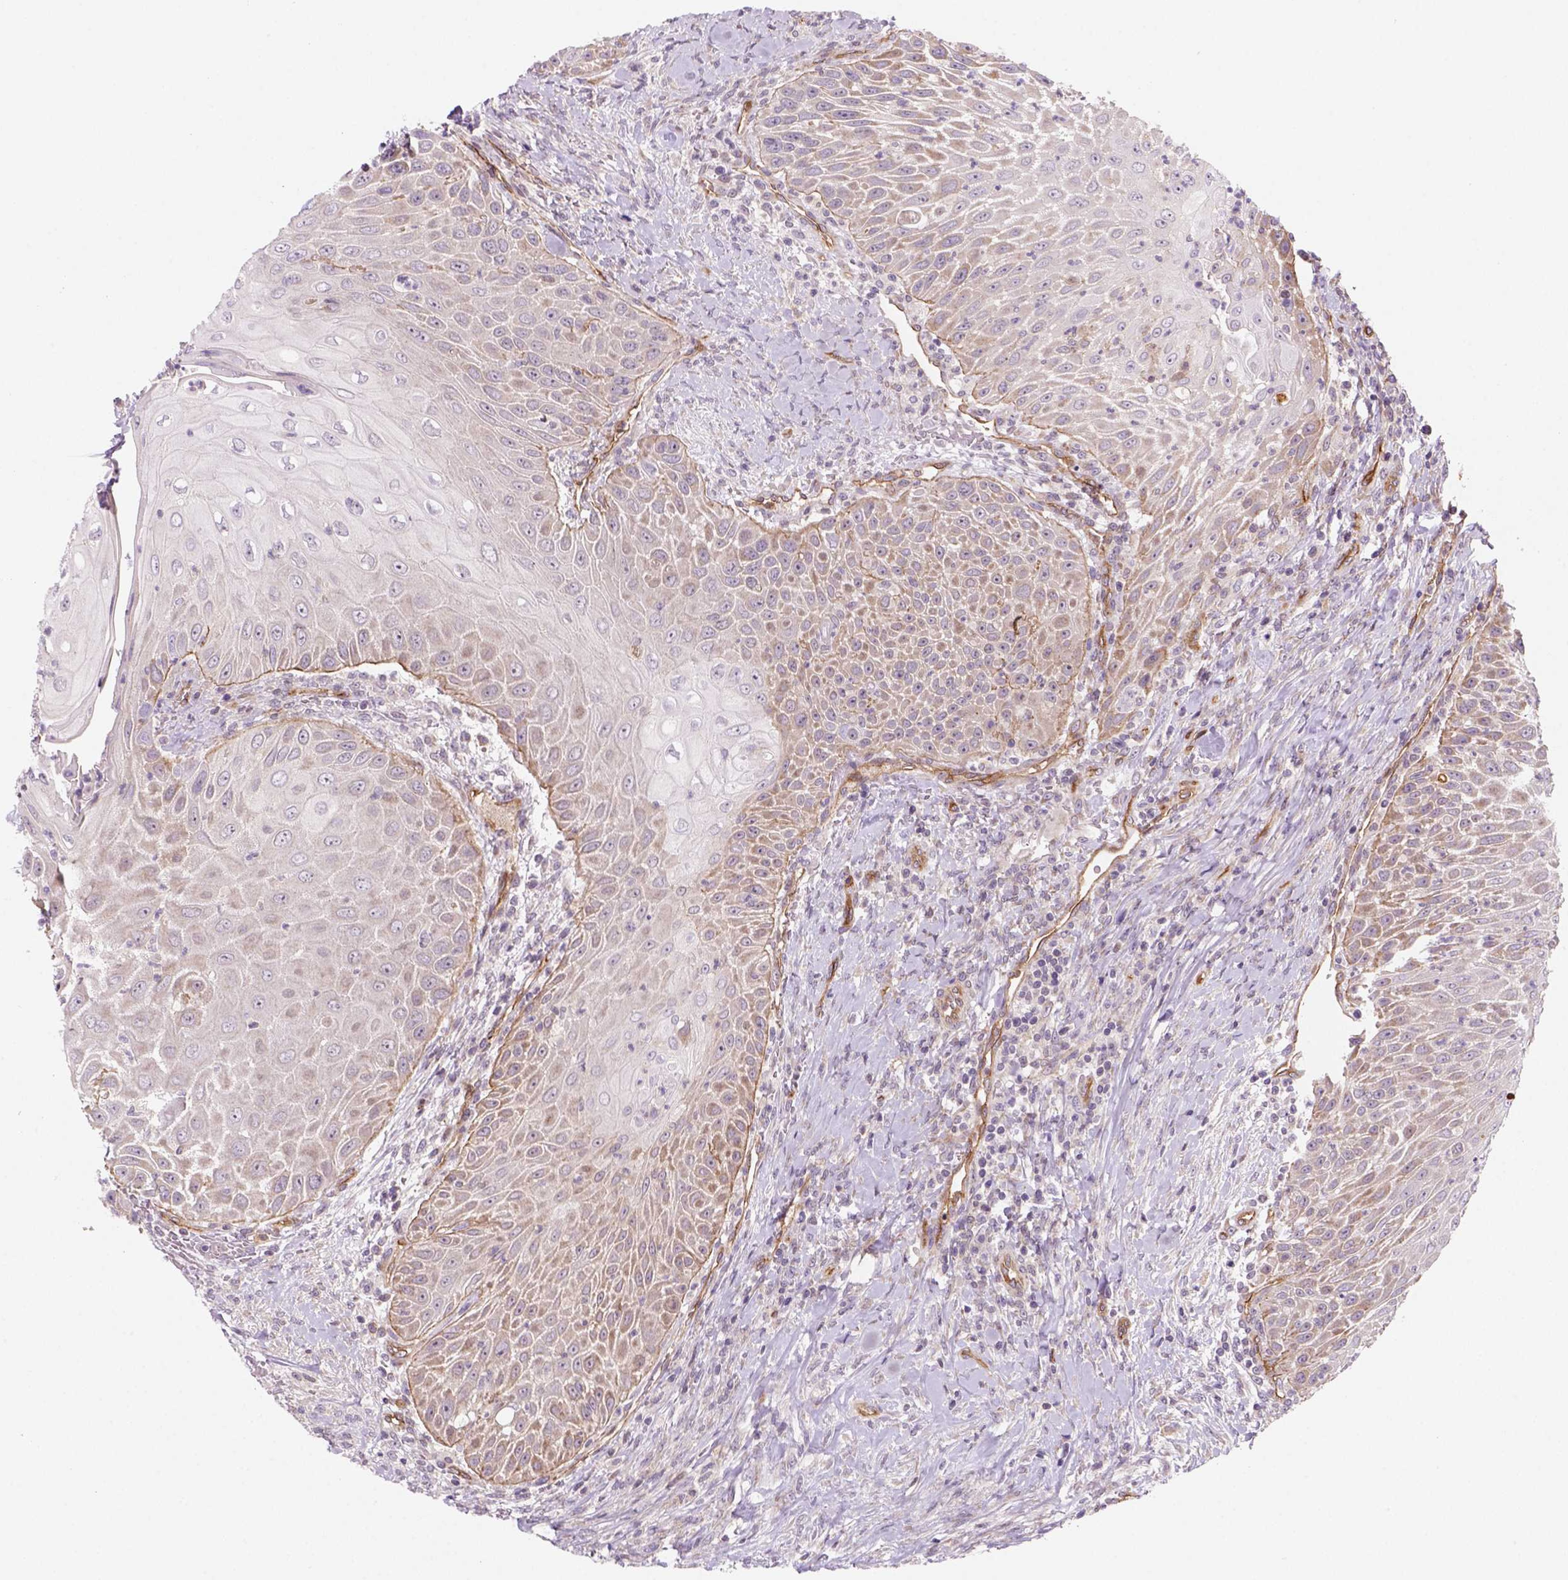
{"staining": {"intensity": "moderate", "quantity": "25%-75%", "location": "cytoplasmic/membranous"}, "tissue": "head and neck cancer", "cell_type": "Tumor cells", "image_type": "cancer", "snomed": [{"axis": "morphology", "description": "Squamous cell carcinoma, NOS"}, {"axis": "topography", "description": "Head-Neck"}], "caption": "DAB immunohistochemical staining of human head and neck cancer (squamous cell carcinoma) demonstrates moderate cytoplasmic/membranous protein positivity in about 25%-75% of tumor cells.", "gene": "VSTM5", "patient": {"sex": "male", "age": 69}}